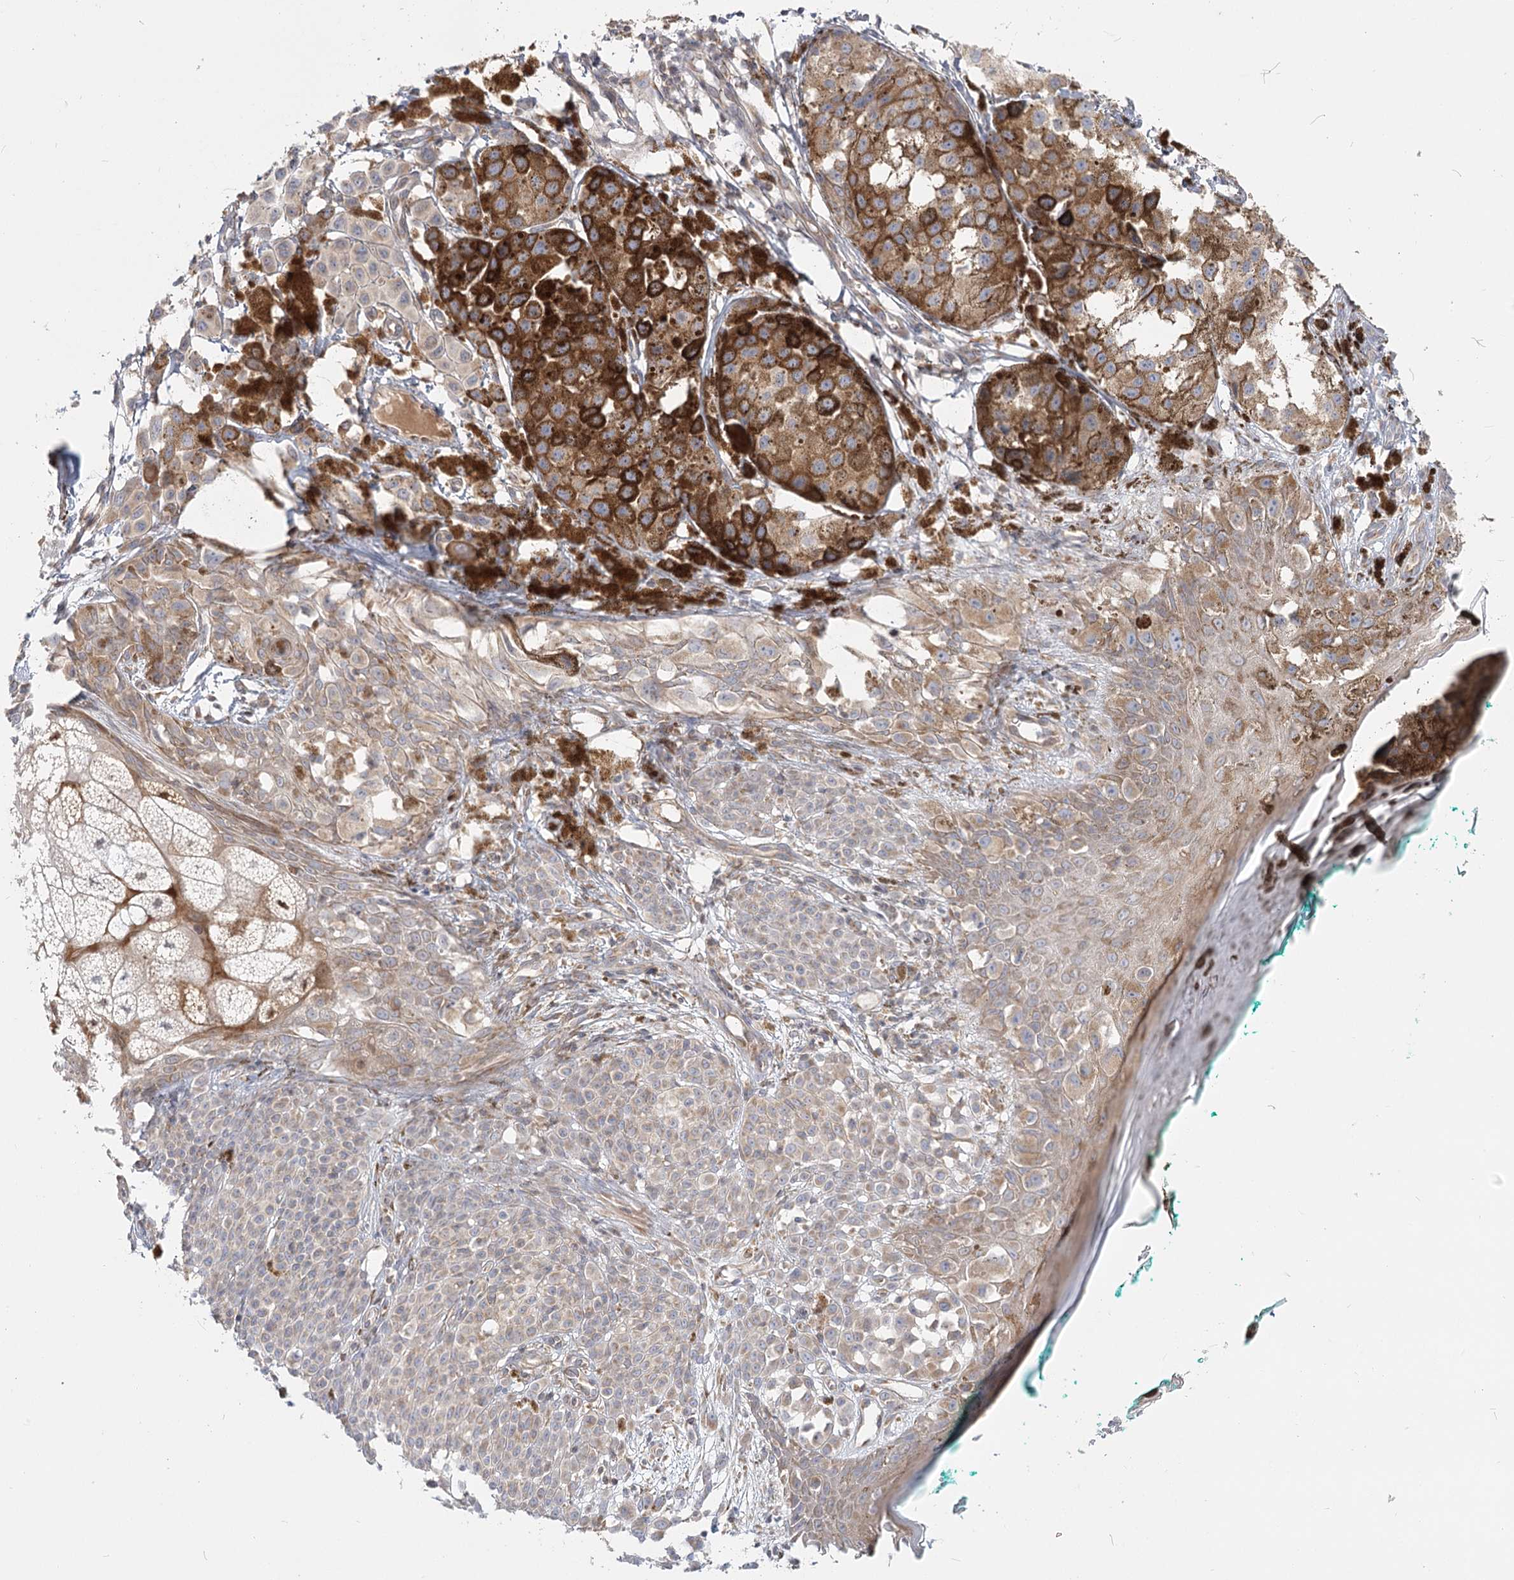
{"staining": {"intensity": "strong", "quantity": "<25%", "location": "cytoplasmic/membranous"}, "tissue": "melanoma", "cell_type": "Tumor cells", "image_type": "cancer", "snomed": [{"axis": "morphology", "description": "Malignant melanoma, NOS"}, {"axis": "topography", "description": "Skin of leg"}], "caption": "A histopathology image of melanoma stained for a protein shows strong cytoplasmic/membranous brown staining in tumor cells.", "gene": "MTMR3", "patient": {"sex": "female", "age": 72}}